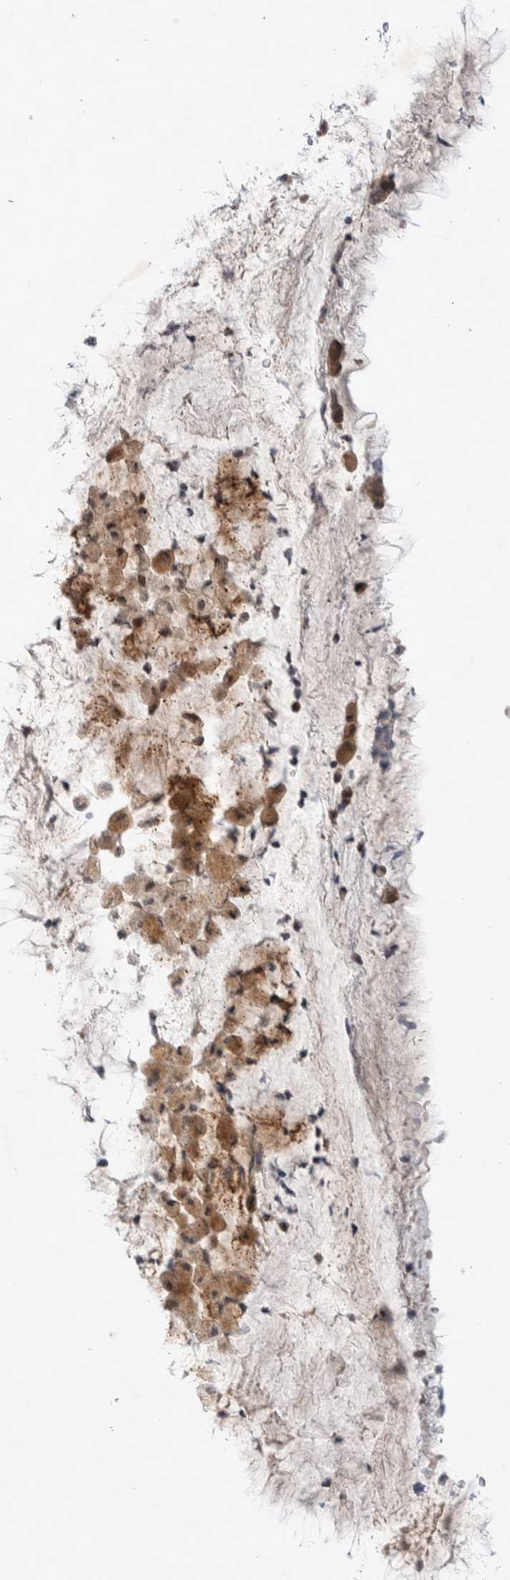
{"staining": {"intensity": "moderate", "quantity": ">75%", "location": "cytoplasmic/membranous,nuclear"}, "tissue": "bronchus", "cell_type": "Respiratory epithelial cells", "image_type": "normal", "snomed": [{"axis": "morphology", "description": "Normal tissue, NOS"}, {"axis": "topography", "description": "Cartilage tissue"}], "caption": "This histopathology image shows IHC staining of unremarkable human bronchus, with medium moderate cytoplasmic/membranous,nuclear positivity in about >75% of respiratory epithelial cells.", "gene": "ZNF704", "patient": {"sex": "female", "age": 63}}